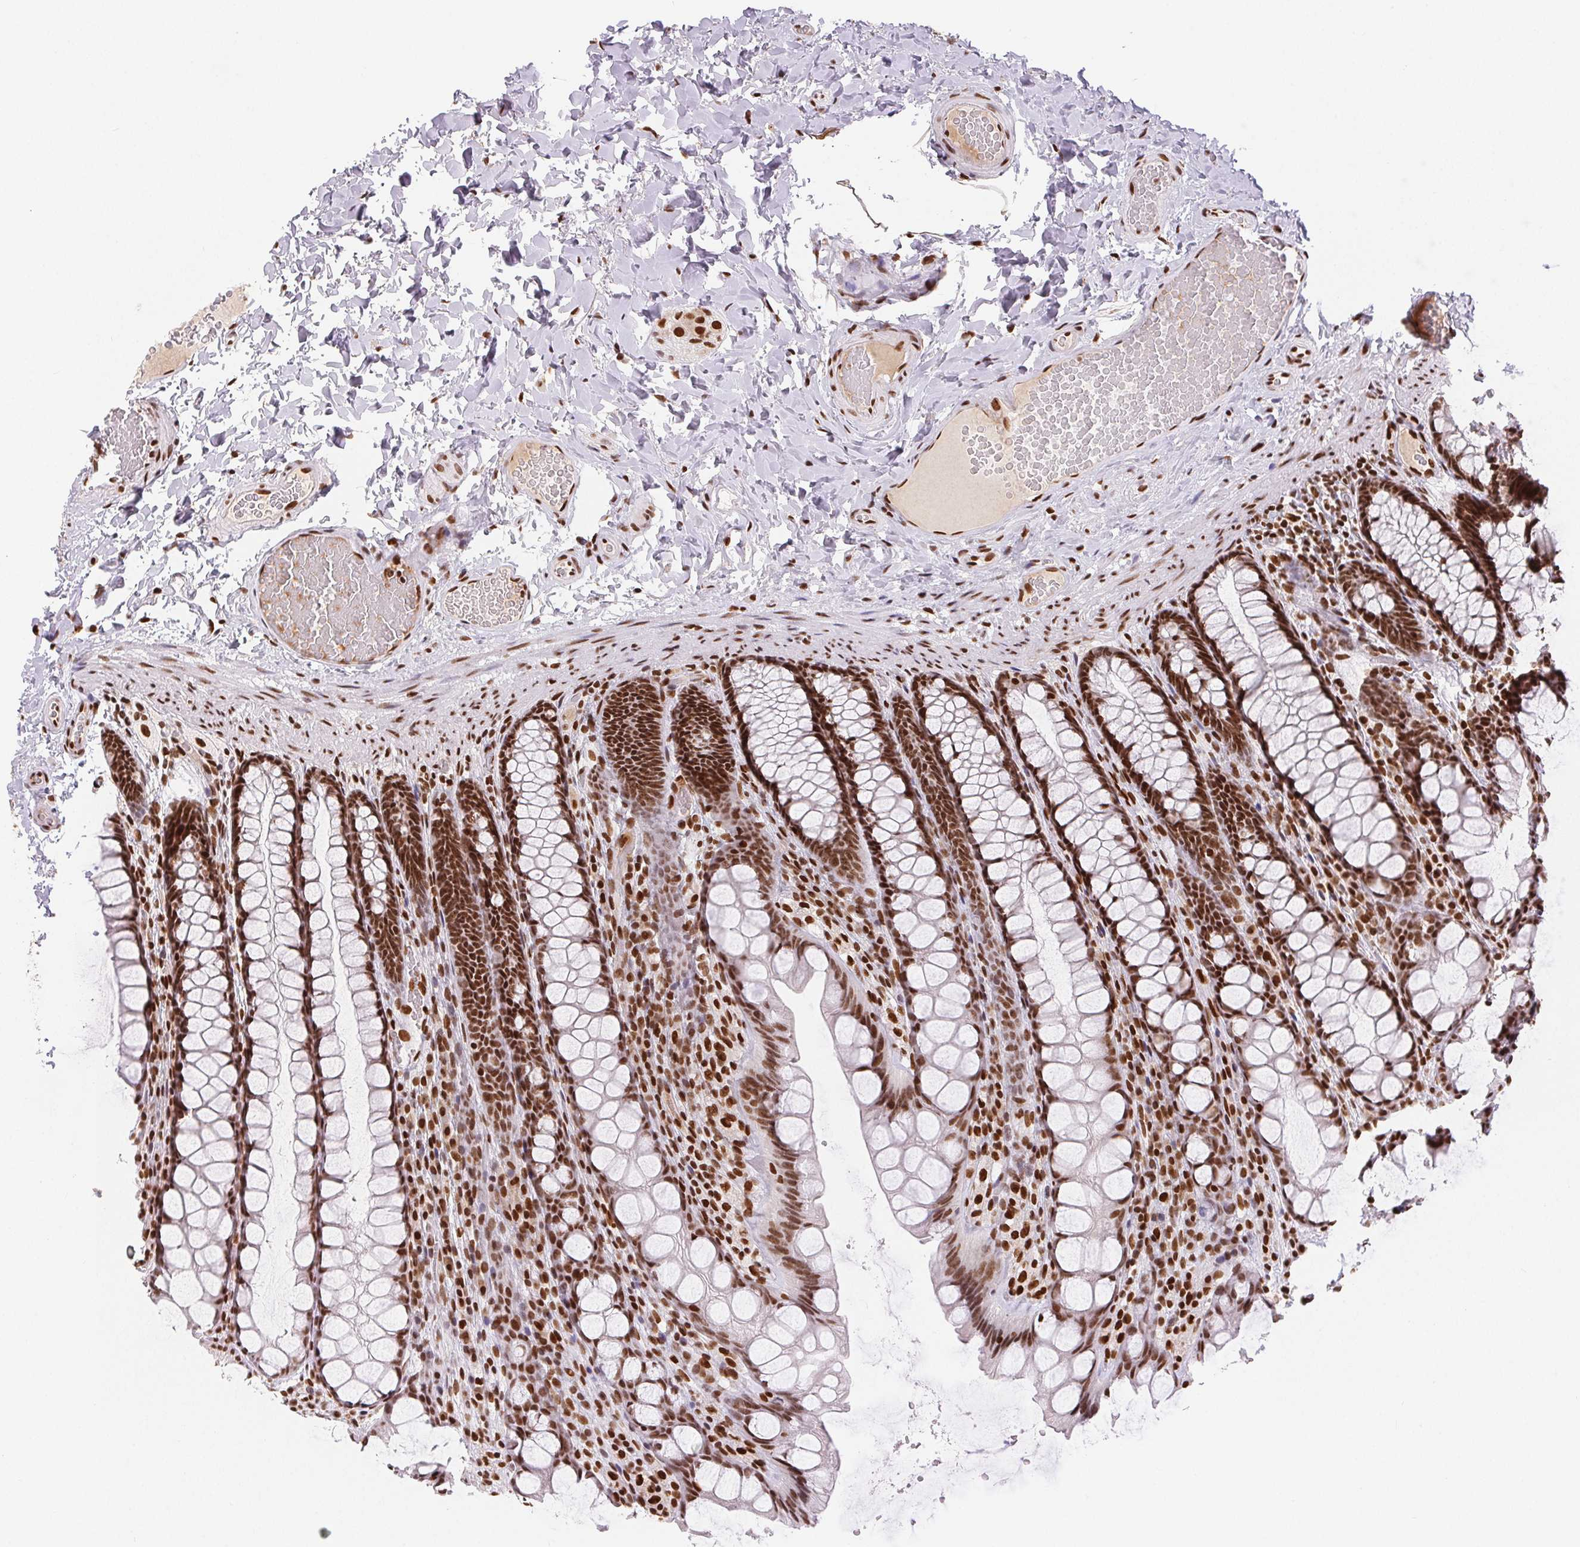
{"staining": {"intensity": "strong", "quantity": ">75%", "location": "nuclear"}, "tissue": "colon", "cell_type": "Endothelial cells", "image_type": "normal", "snomed": [{"axis": "morphology", "description": "Normal tissue, NOS"}, {"axis": "topography", "description": "Colon"}], "caption": "An immunohistochemistry (IHC) histopathology image of benign tissue is shown. Protein staining in brown labels strong nuclear positivity in colon within endothelial cells. (Brightfield microscopy of DAB IHC at high magnification).", "gene": "ZNF80", "patient": {"sex": "male", "age": 47}}